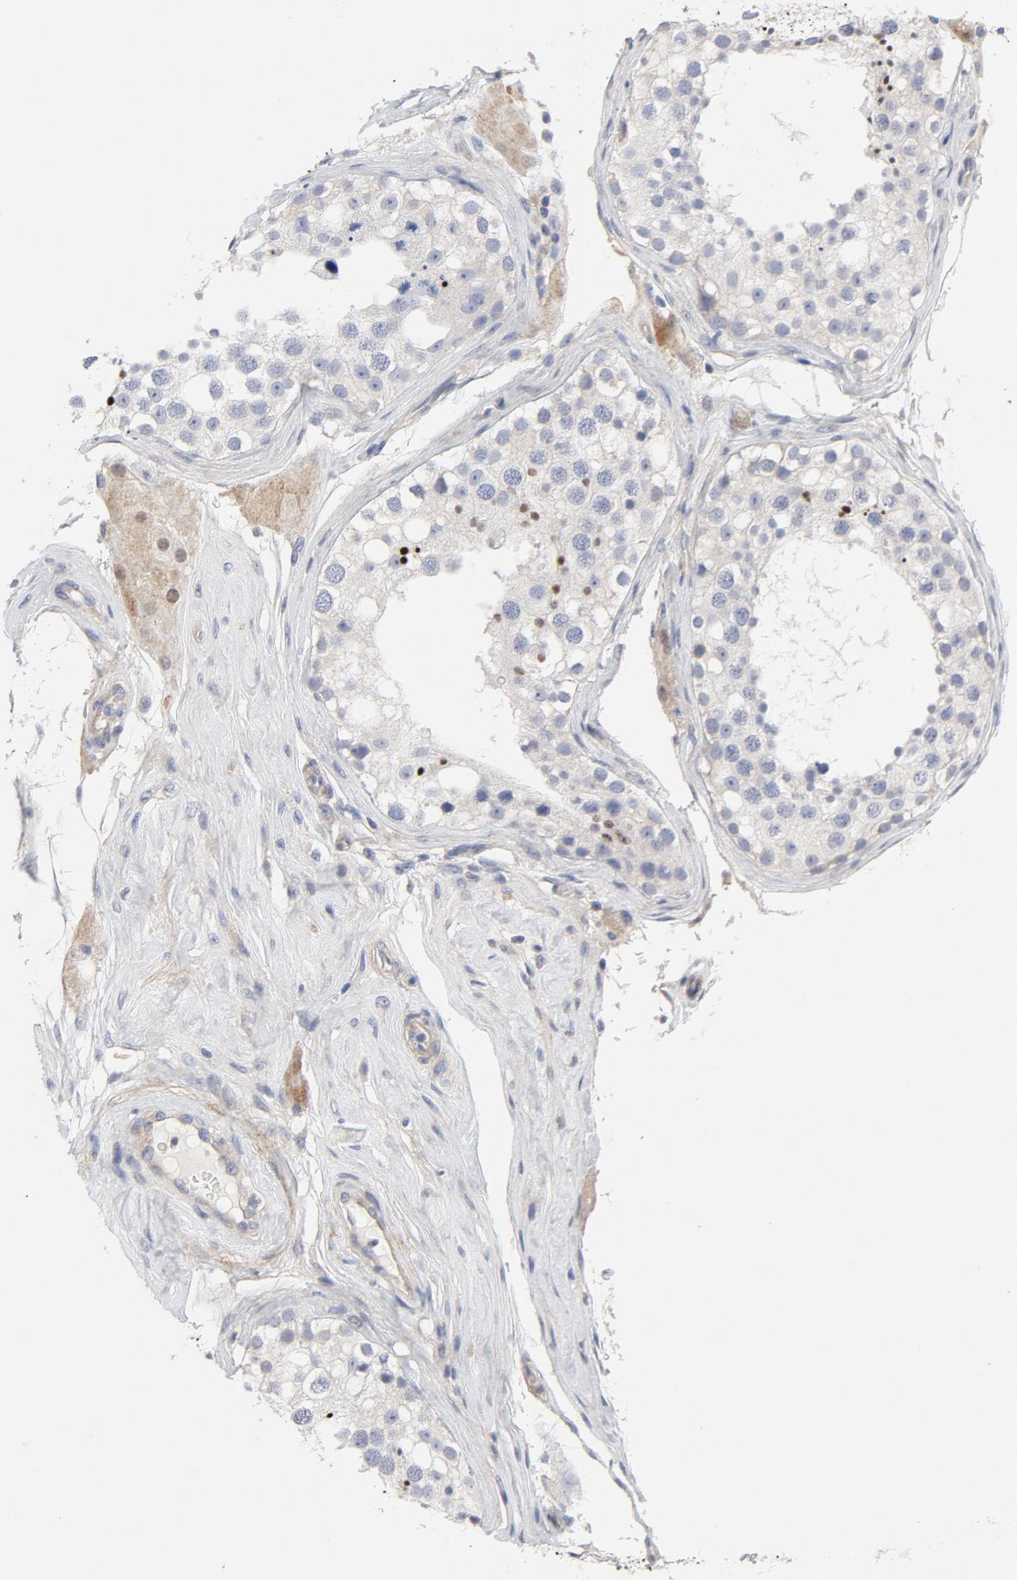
{"staining": {"intensity": "moderate", "quantity": "<25%", "location": "nuclear"}, "tissue": "testis", "cell_type": "Cells in seminiferous ducts", "image_type": "normal", "snomed": [{"axis": "morphology", "description": "Normal tissue, NOS"}, {"axis": "topography", "description": "Testis"}], "caption": "A histopathology image of testis stained for a protein demonstrates moderate nuclear brown staining in cells in seminiferous ducts. The protein of interest is stained brown, and the nuclei are stained in blue (DAB IHC with brightfield microscopy, high magnification).", "gene": "ROCK1", "patient": {"sex": "male", "age": 68}}